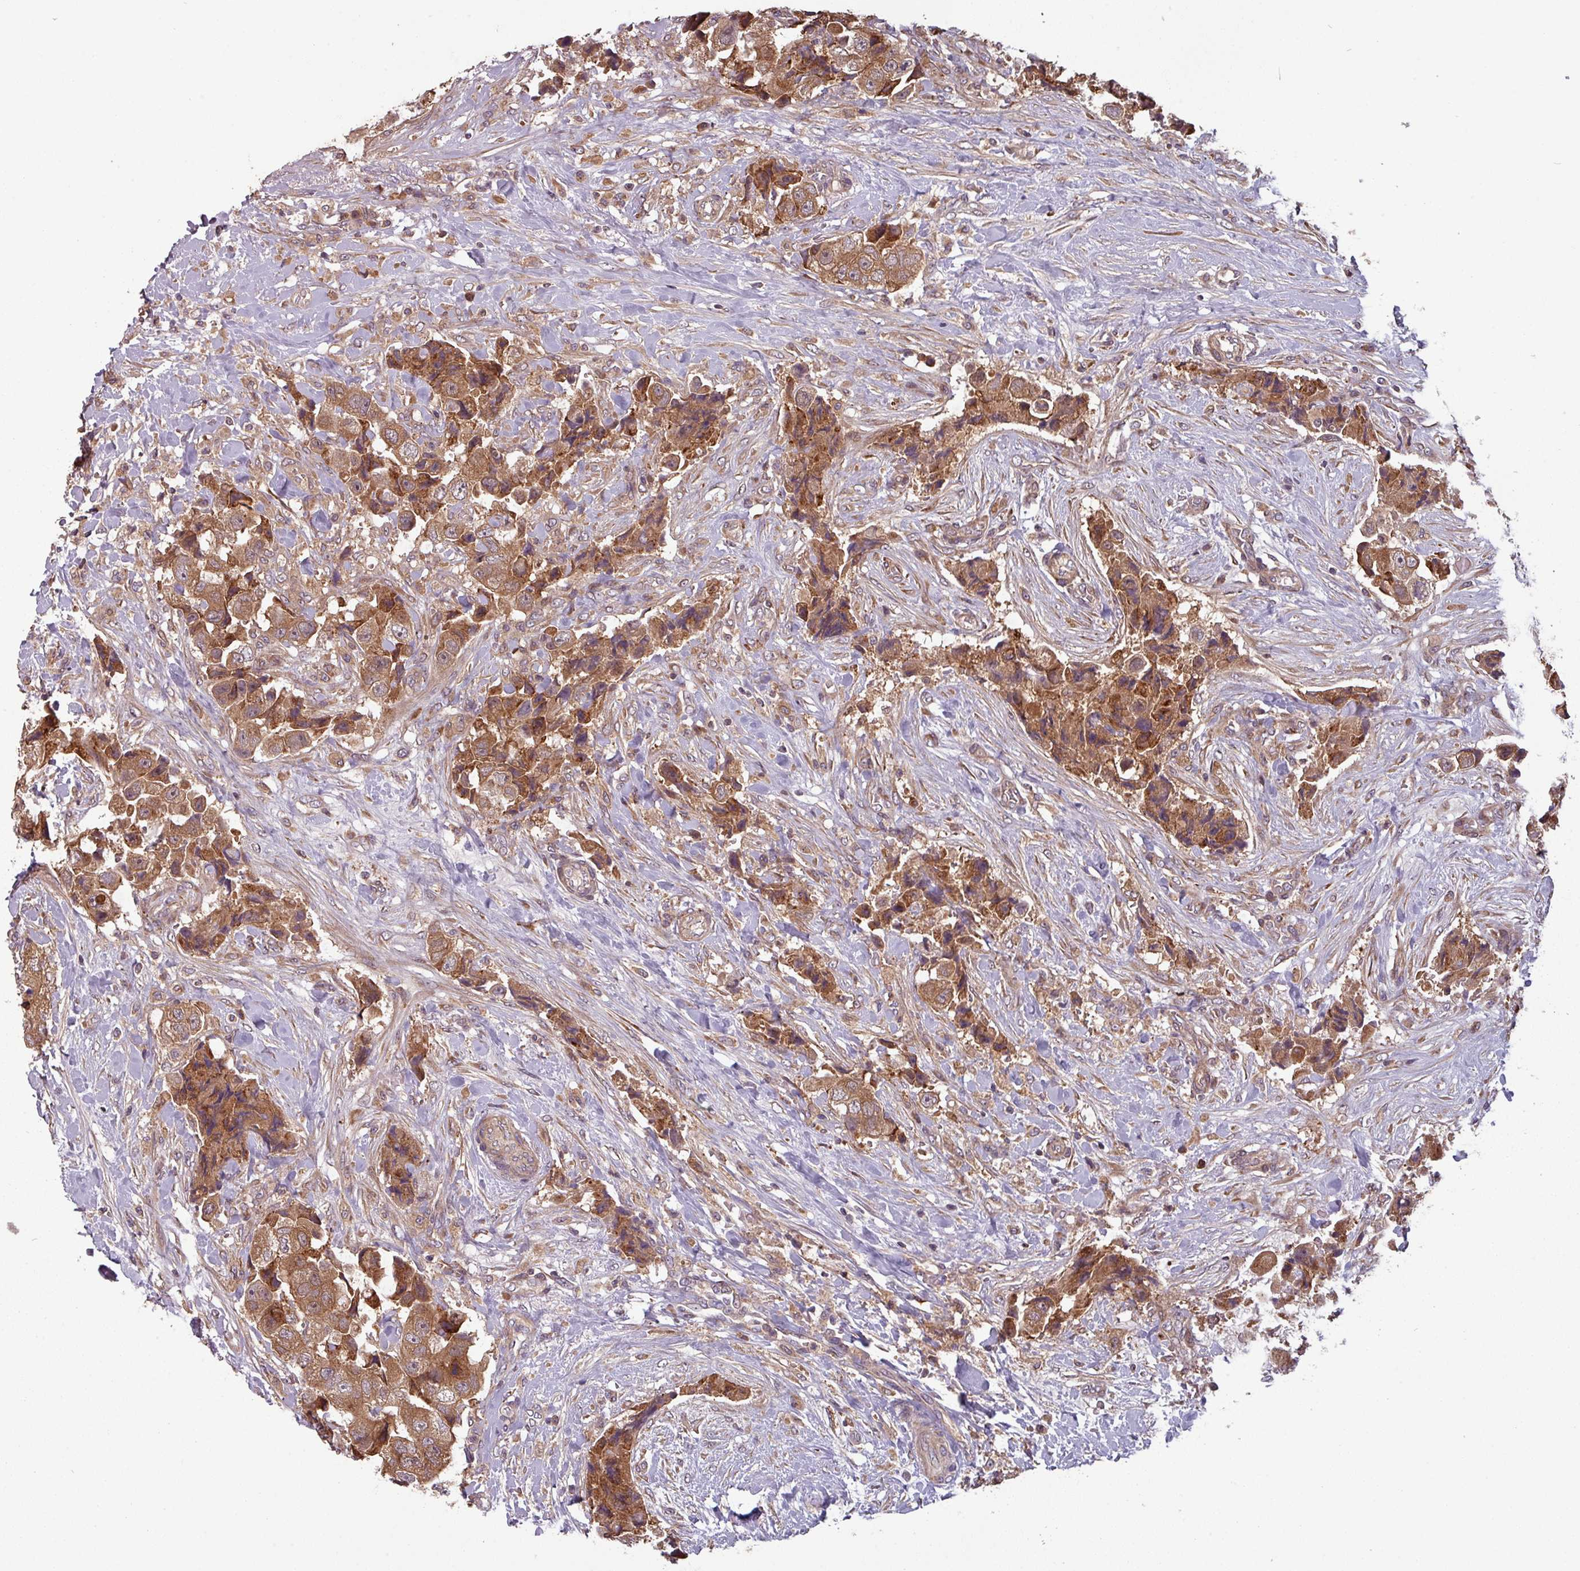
{"staining": {"intensity": "moderate", "quantity": ">75%", "location": "cytoplasmic/membranous"}, "tissue": "breast cancer", "cell_type": "Tumor cells", "image_type": "cancer", "snomed": [{"axis": "morphology", "description": "Normal tissue, NOS"}, {"axis": "morphology", "description": "Duct carcinoma"}, {"axis": "topography", "description": "Breast"}], "caption": "The photomicrograph displays staining of breast cancer (invasive ductal carcinoma), revealing moderate cytoplasmic/membranous protein expression (brown color) within tumor cells.", "gene": "GSKIP", "patient": {"sex": "female", "age": 62}}